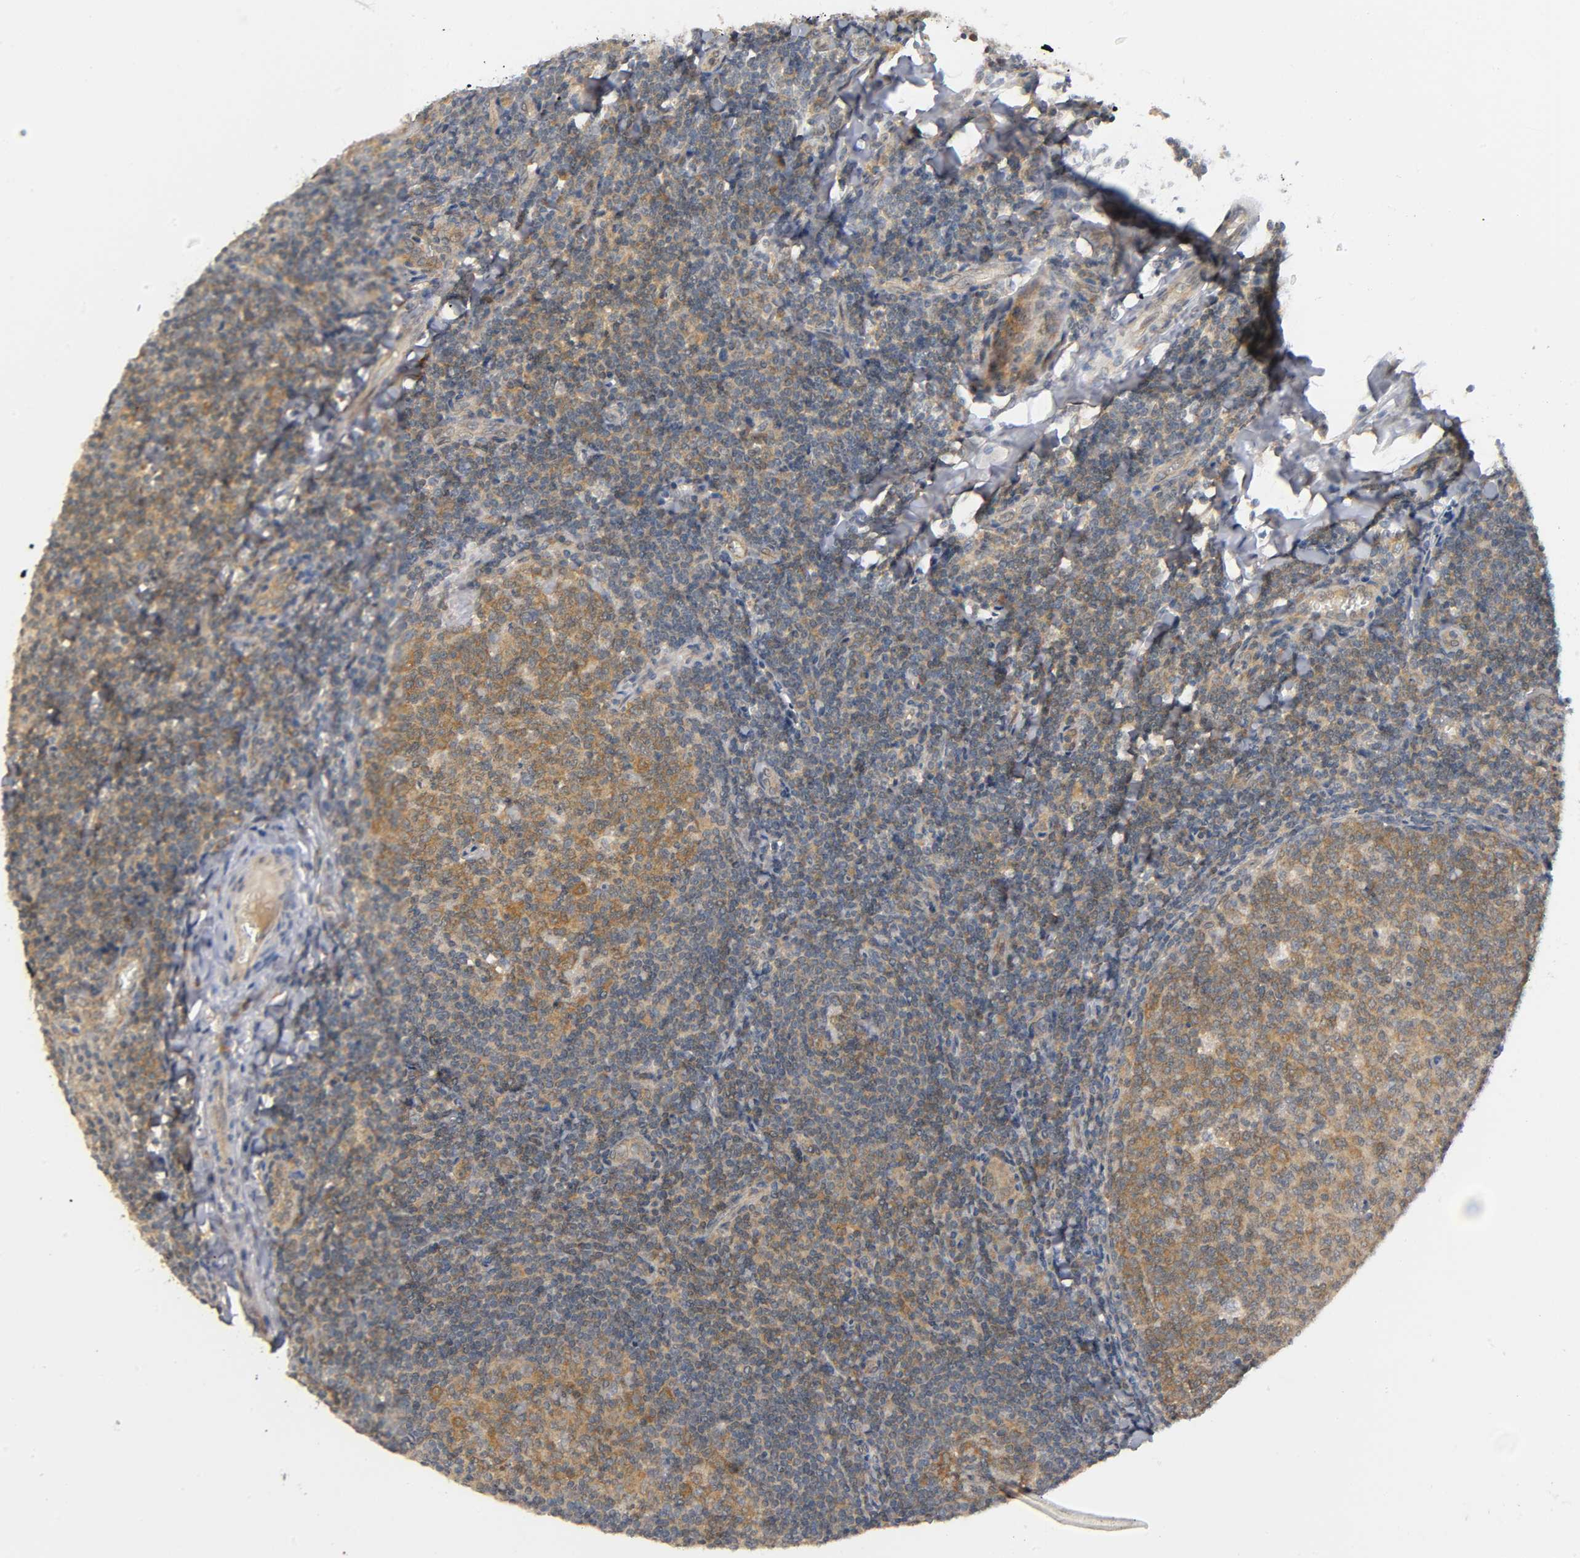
{"staining": {"intensity": "moderate", "quantity": ">75%", "location": "cytoplasmic/membranous"}, "tissue": "tonsil", "cell_type": "Germinal center cells", "image_type": "normal", "snomed": [{"axis": "morphology", "description": "Normal tissue, NOS"}, {"axis": "topography", "description": "Tonsil"}], "caption": "High-power microscopy captured an immunohistochemistry (IHC) histopathology image of normal tonsil, revealing moderate cytoplasmic/membranous staining in approximately >75% of germinal center cells. The staining was performed using DAB to visualize the protein expression in brown, while the nuclei were stained in blue with hematoxylin (Magnification: 20x).", "gene": "MAPK8", "patient": {"sex": "male", "age": 31}}